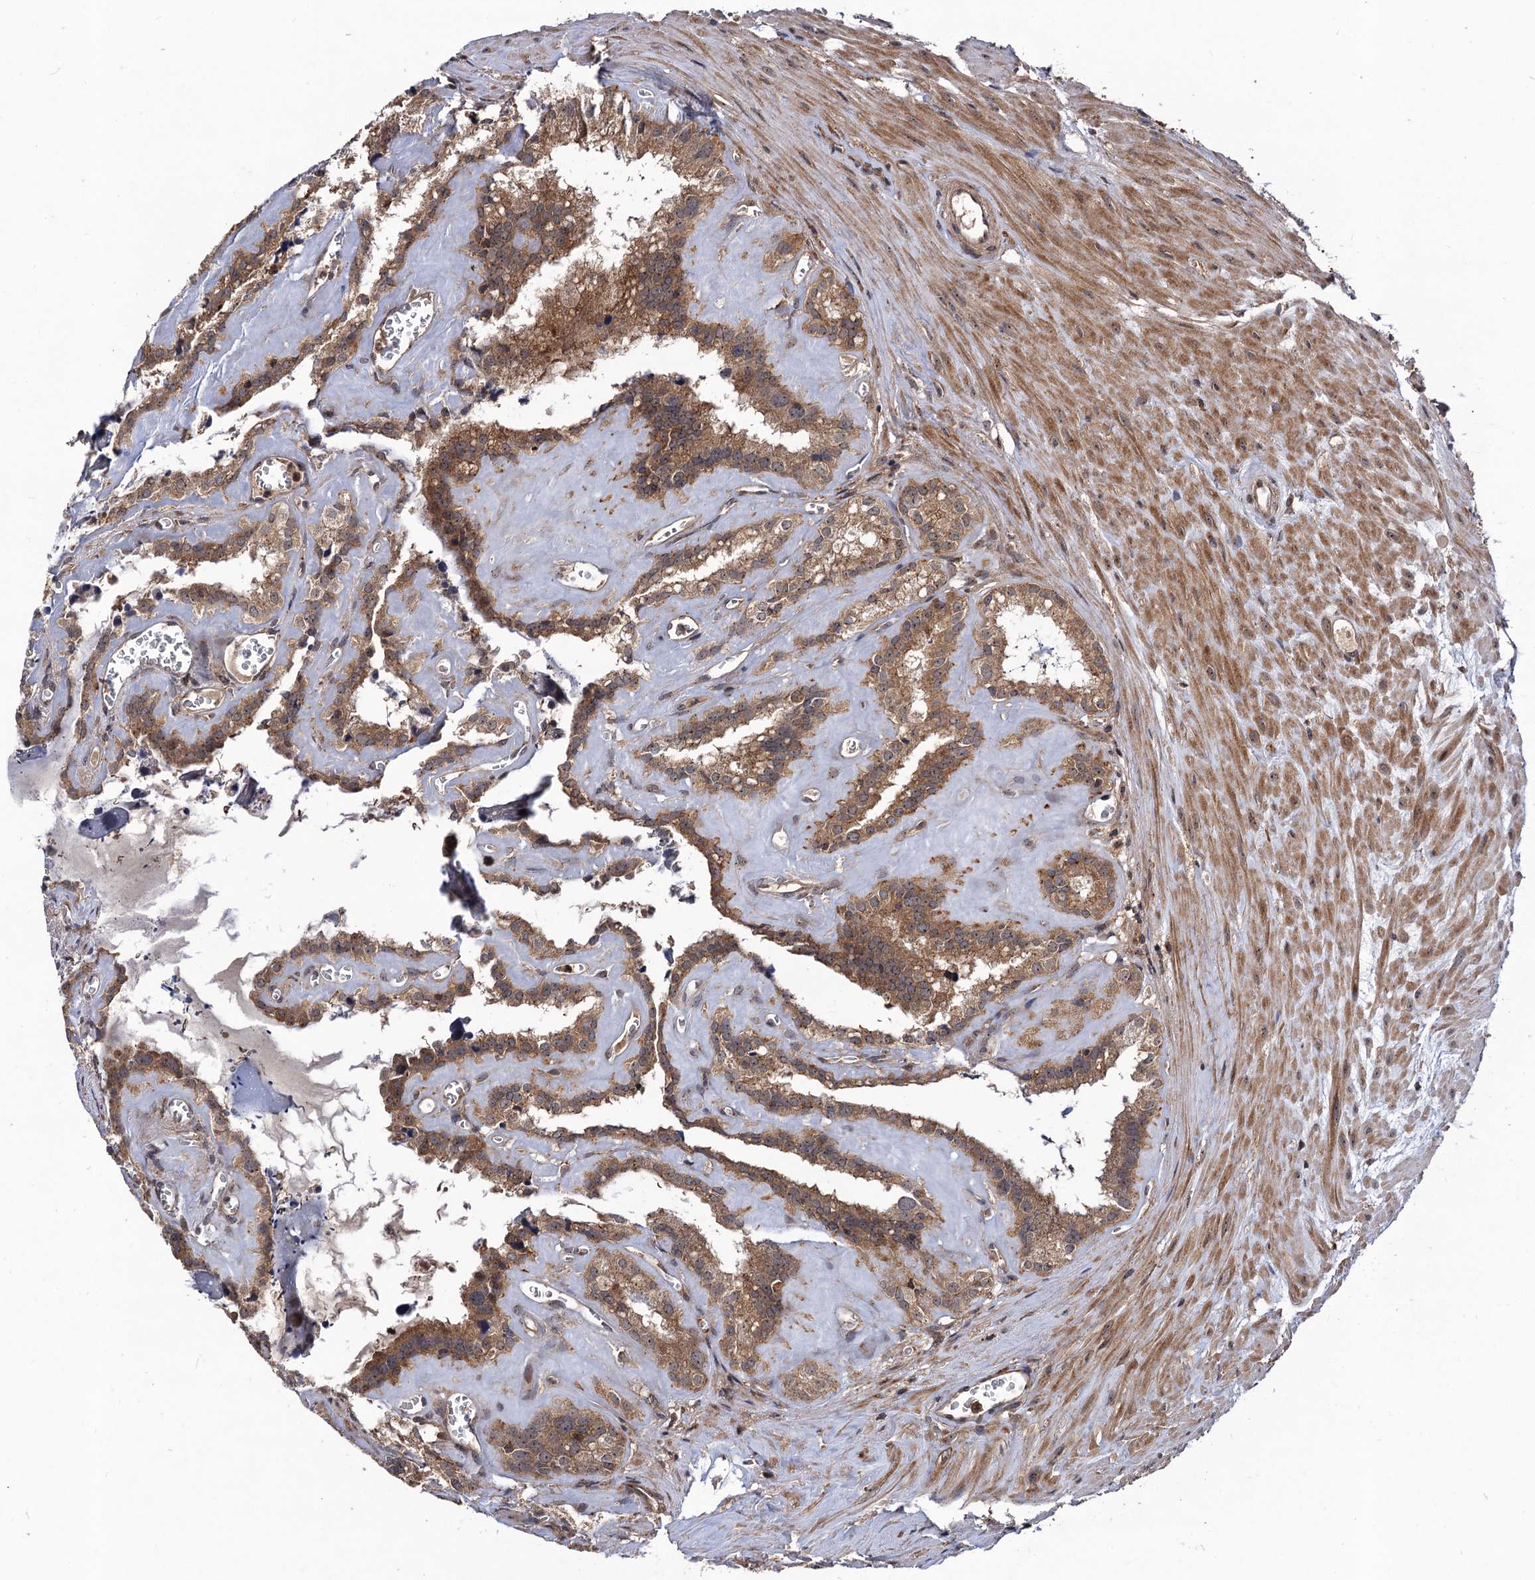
{"staining": {"intensity": "moderate", "quantity": ">75%", "location": "cytoplasmic/membranous"}, "tissue": "seminal vesicle", "cell_type": "Glandular cells", "image_type": "normal", "snomed": [{"axis": "morphology", "description": "Normal tissue, NOS"}, {"axis": "topography", "description": "Prostate"}, {"axis": "topography", "description": "Seminal veicle"}], "caption": "Normal seminal vesicle reveals moderate cytoplasmic/membranous staining in about >75% of glandular cells, visualized by immunohistochemistry.", "gene": "KXD1", "patient": {"sex": "male", "age": 59}}